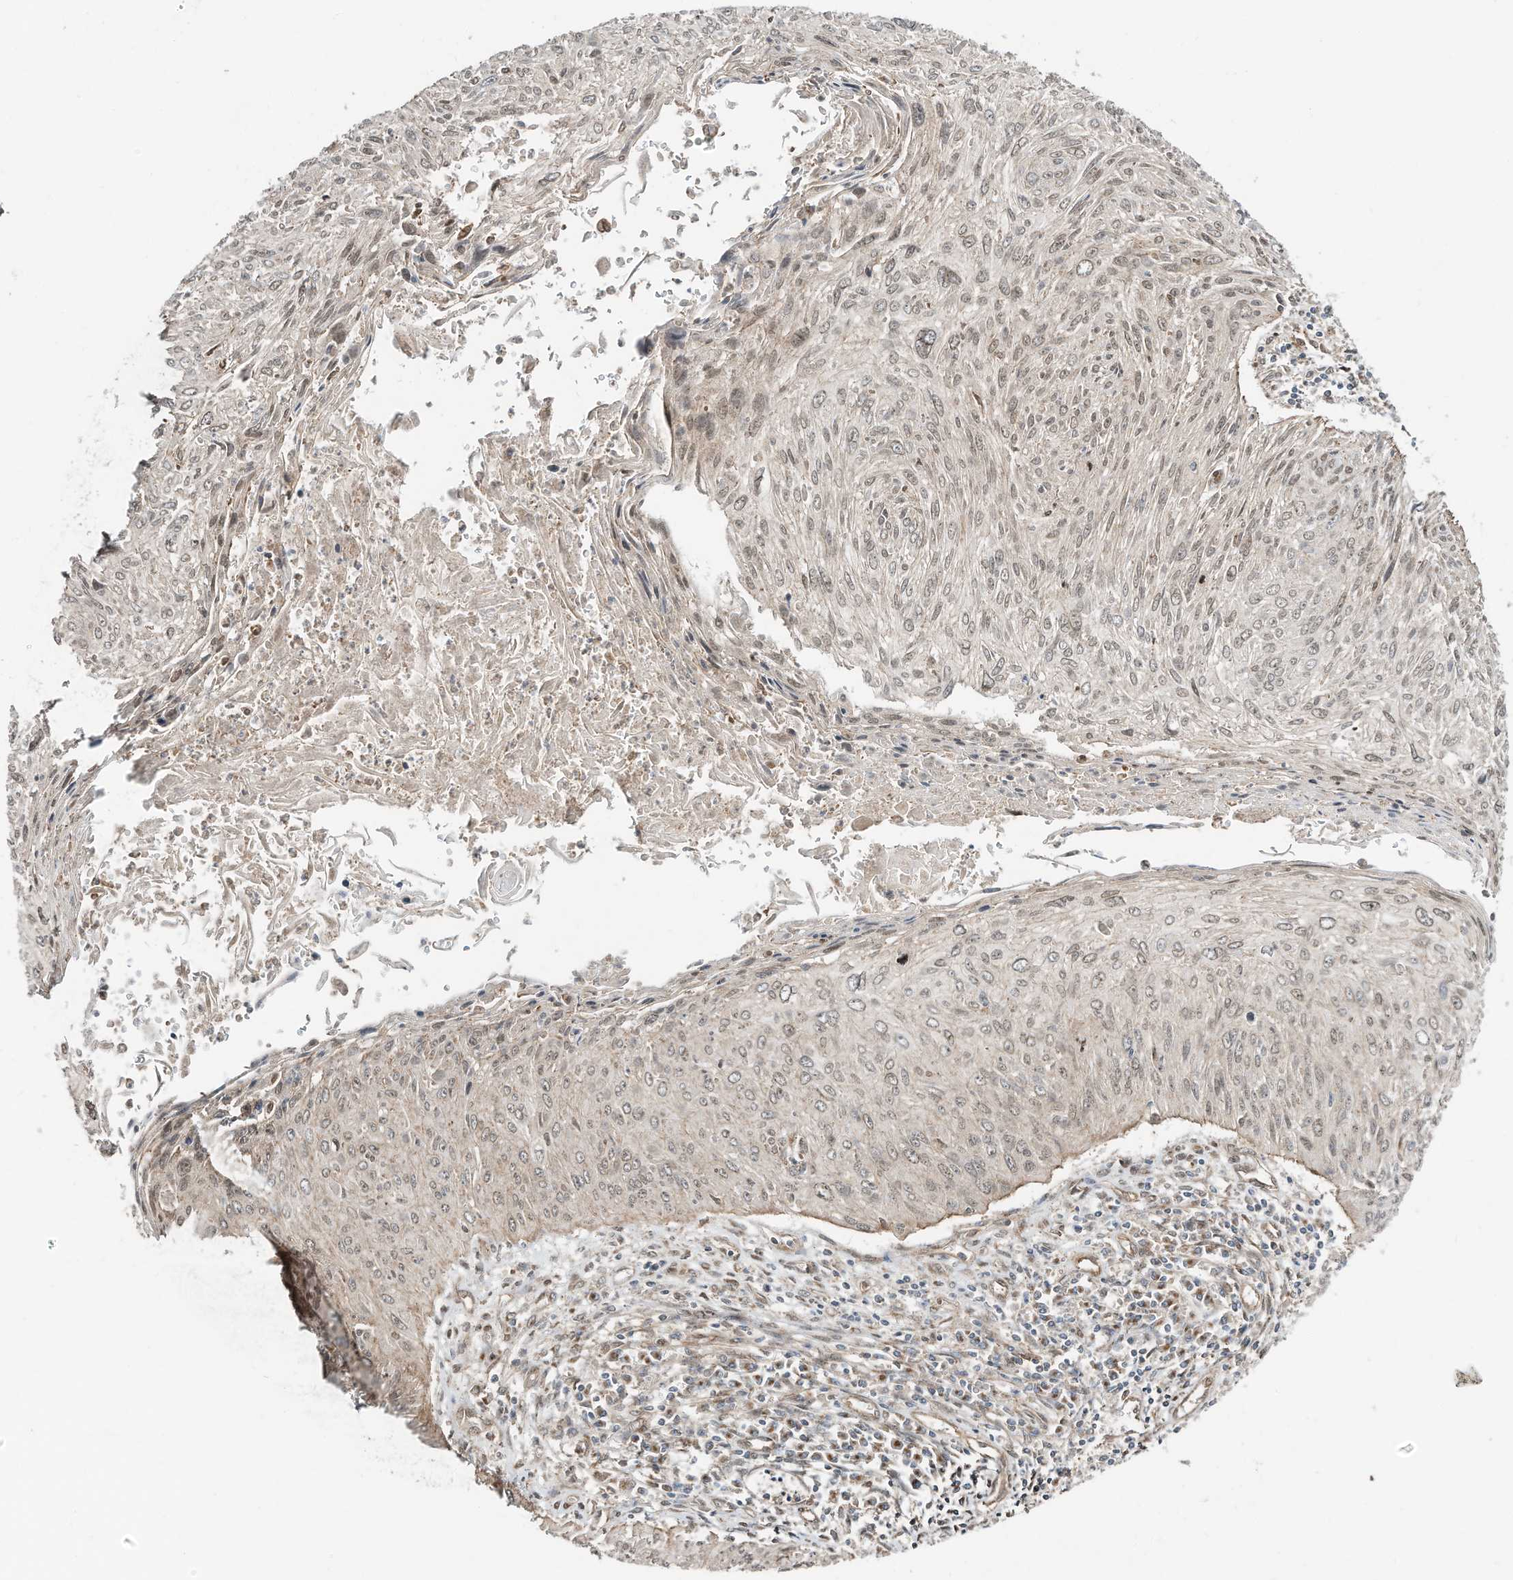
{"staining": {"intensity": "weak", "quantity": ">75%", "location": "nuclear"}, "tissue": "cervical cancer", "cell_type": "Tumor cells", "image_type": "cancer", "snomed": [{"axis": "morphology", "description": "Squamous cell carcinoma, NOS"}, {"axis": "topography", "description": "Cervix"}], "caption": "There is low levels of weak nuclear staining in tumor cells of cervical squamous cell carcinoma, as demonstrated by immunohistochemical staining (brown color).", "gene": "CUX1", "patient": {"sex": "female", "age": 51}}